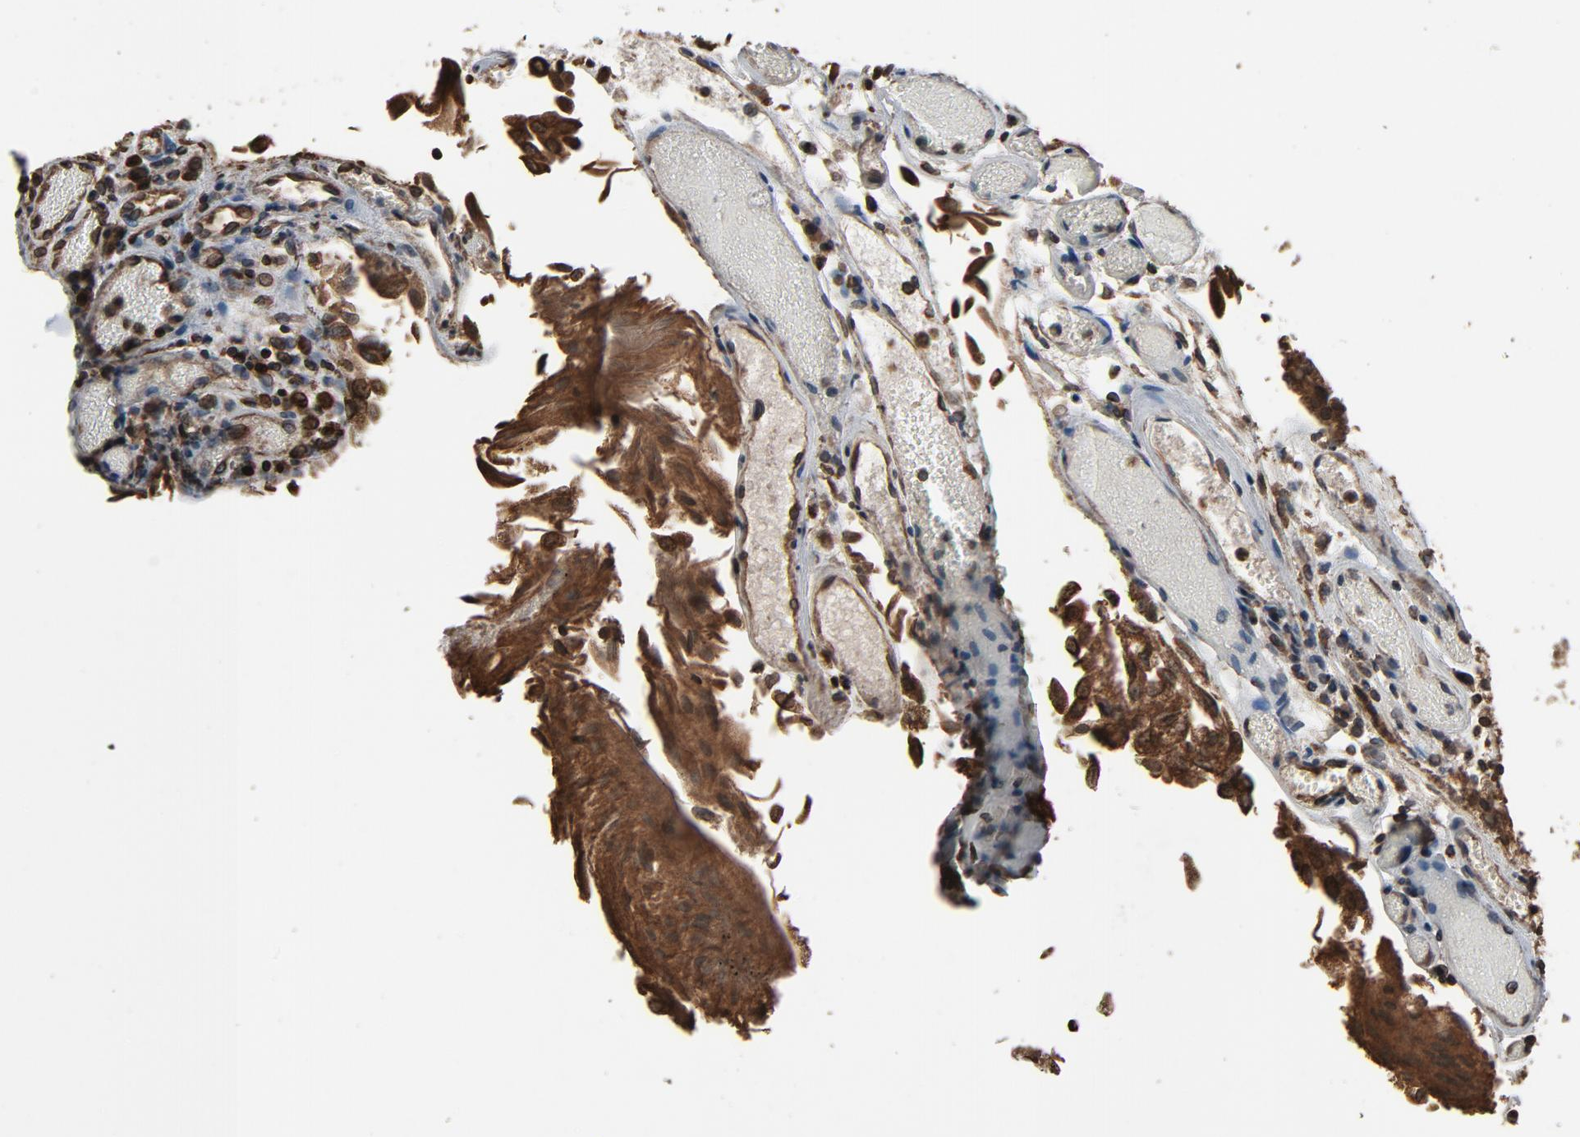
{"staining": {"intensity": "moderate", "quantity": ">75%", "location": "cytoplasmic/membranous,nuclear"}, "tissue": "urothelial cancer", "cell_type": "Tumor cells", "image_type": "cancer", "snomed": [{"axis": "morphology", "description": "Urothelial carcinoma, Low grade"}, {"axis": "topography", "description": "Urinary bladder"}], "caption": "Tumor cells demonstrate medium levels of moderate cytoplasmic/membranous and nuclear expression in approximately >75% of cells in human urothelial carcinoma (low-grade). The protein of interest is stained brown, and the nuclei are stained in blue (DAB IHC with brightfield microscopy, high magnification).", "gene": "UBE2D1", "patient": {"sex": "male", "age": 86}}